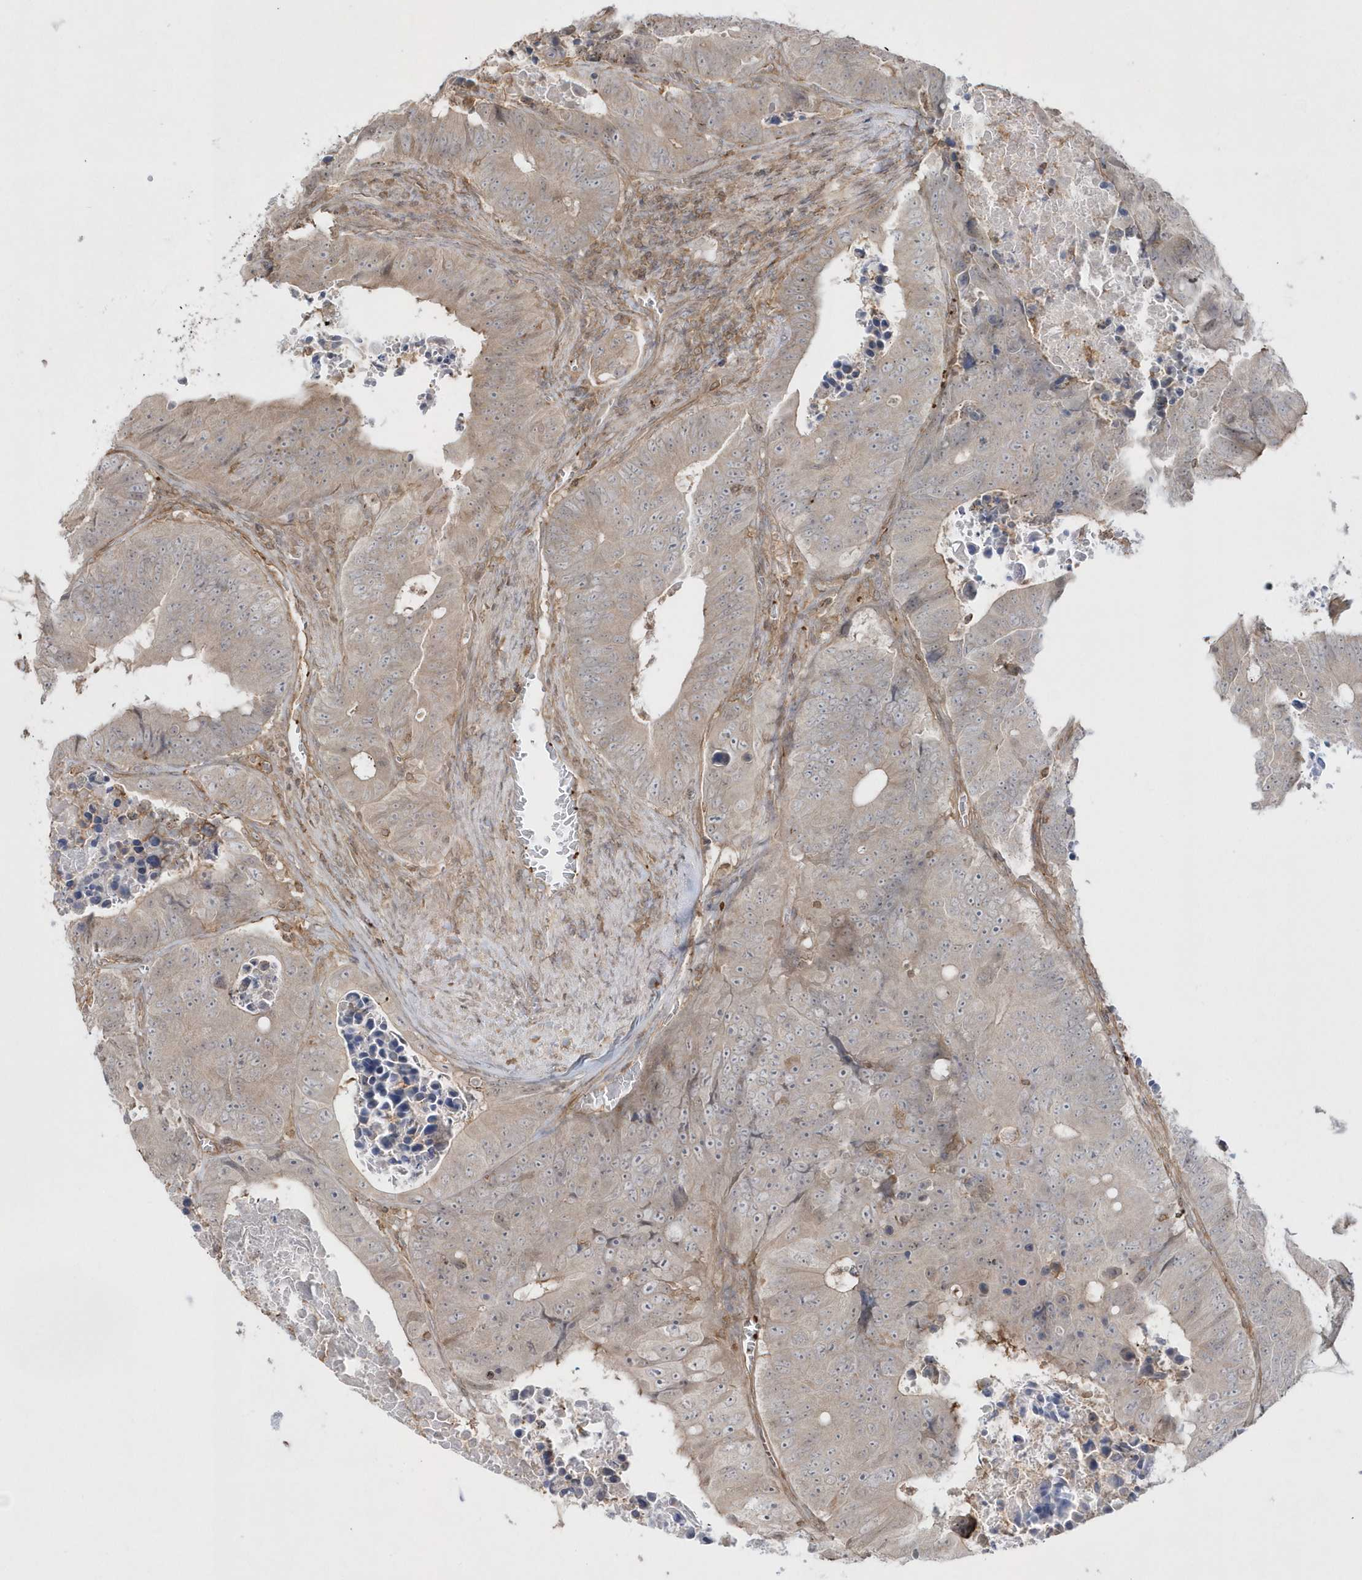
{"staining": {"intensity": "weak", "quantity": "<25%", "location": "cytoplasmic/membranous"}, "tissue": "colorectal cancer", "cell_type": "Tumor cells", "image_type": "cancer", "snomed": [{"axis": "morphology", "description": "Adenocarcinoma, NOS"}, {"axis": "topography", "description": "Colon"}], "caption": "Tumor cells are negative for brown protein staining in colorectal cancer. Brightfield microscopy of immunohistochemistry (IHC) stained with DAB (3,3'-diaminobenzidine) (brown) and hematoxylin (blue), captured at high magnification.", "gene": "BSN", "patient": {"sex": "male", "age": 87}}